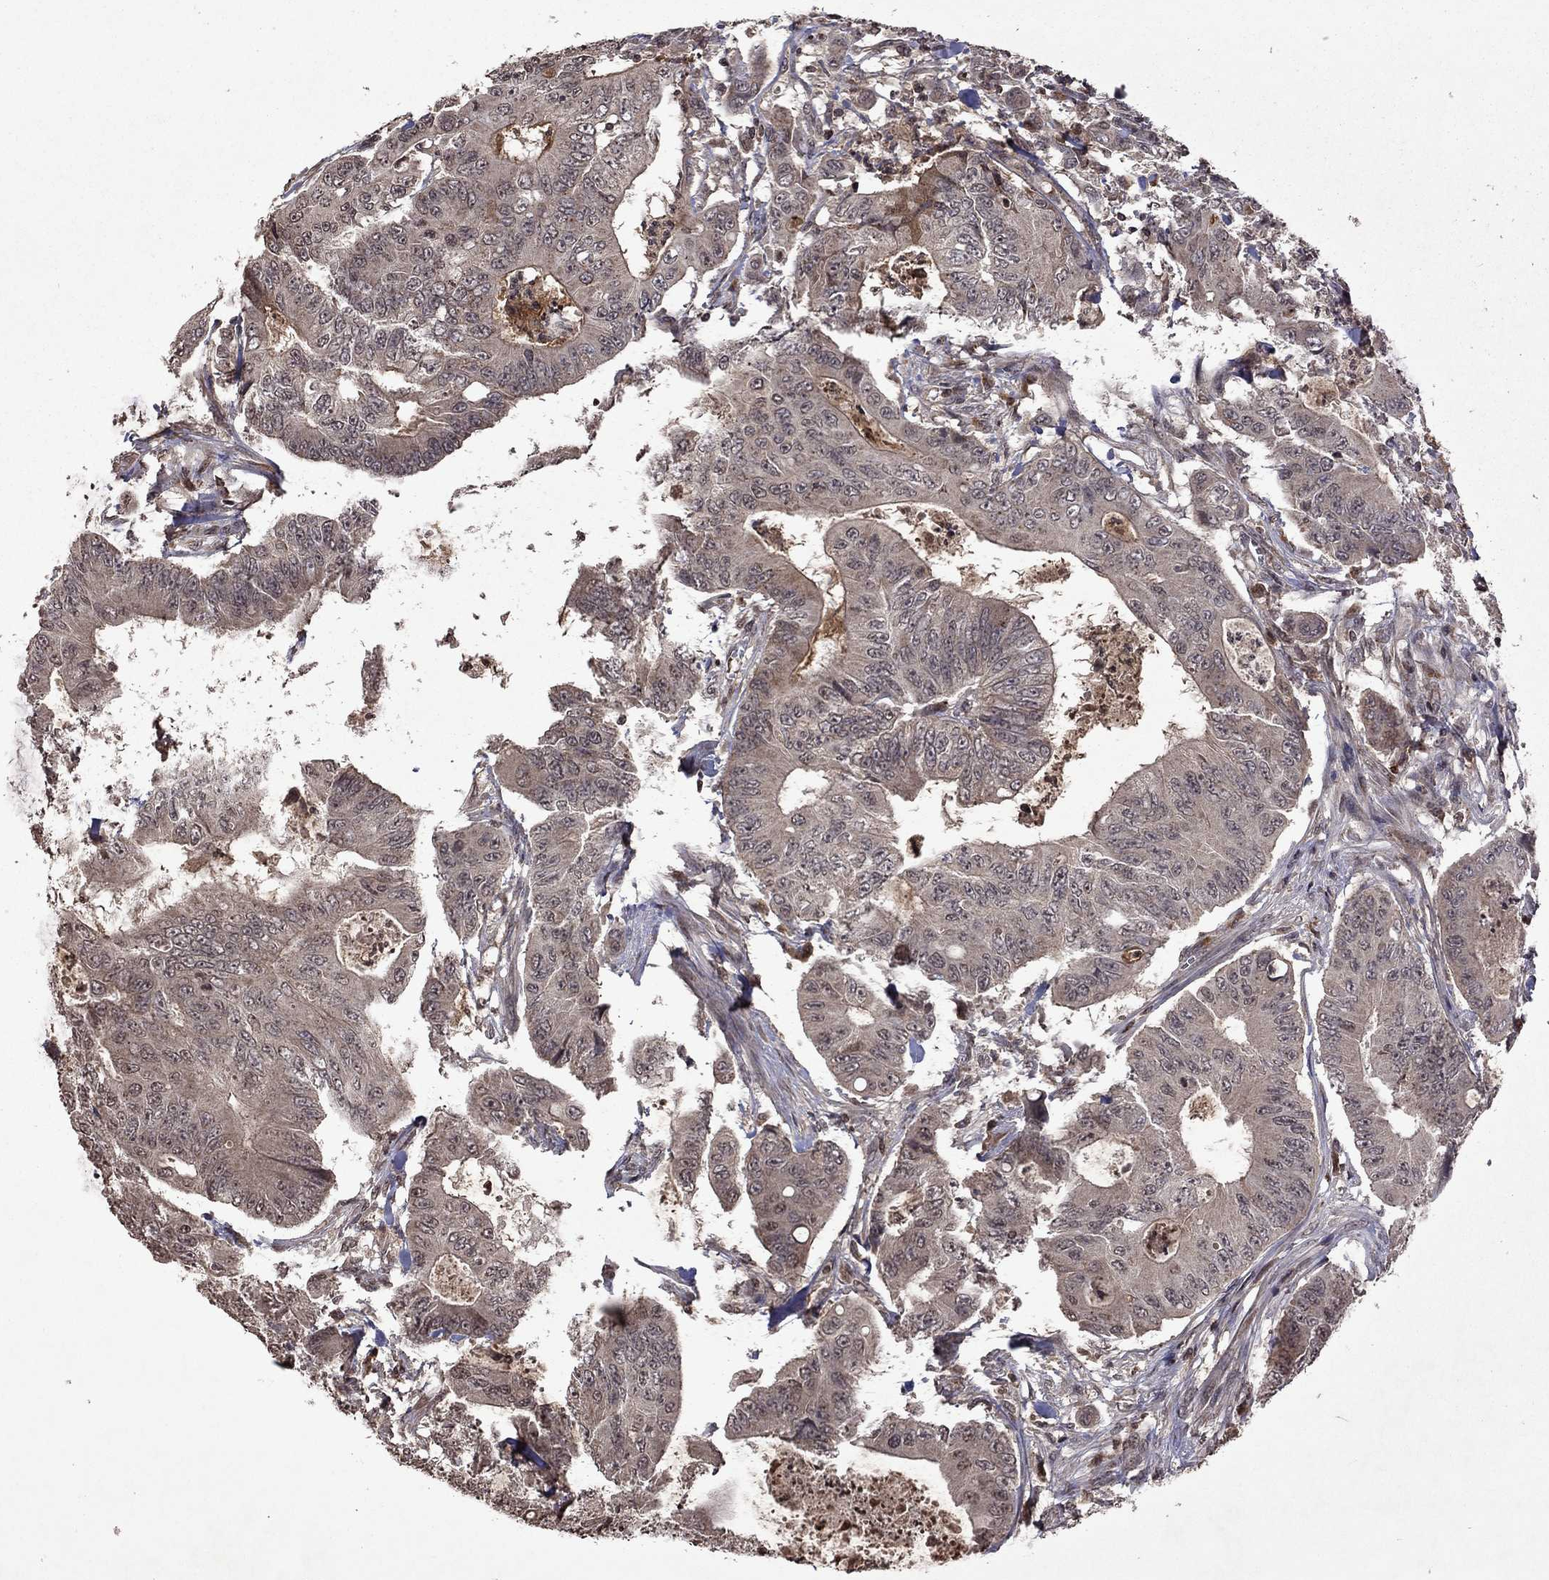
{"staining": {"intensity": "negative", "quantity": "none", "location": "none"}, "tissue": "colorectal cancer", "cell_type": "Tumor cells", "image_type": "cancer", "snomed": [{"axis": "morphology", "description": "Adenocarcinoma, NOS"}, {"axis": "topography", "description": "Colon"}], "caption": "Immunohistochemical staining of adenocarcinoma (colorectal) demonstrates no significant positivity in tumor cells.", "gene": "NLGN1", "patient": {"sex": "female", "age": 48}}